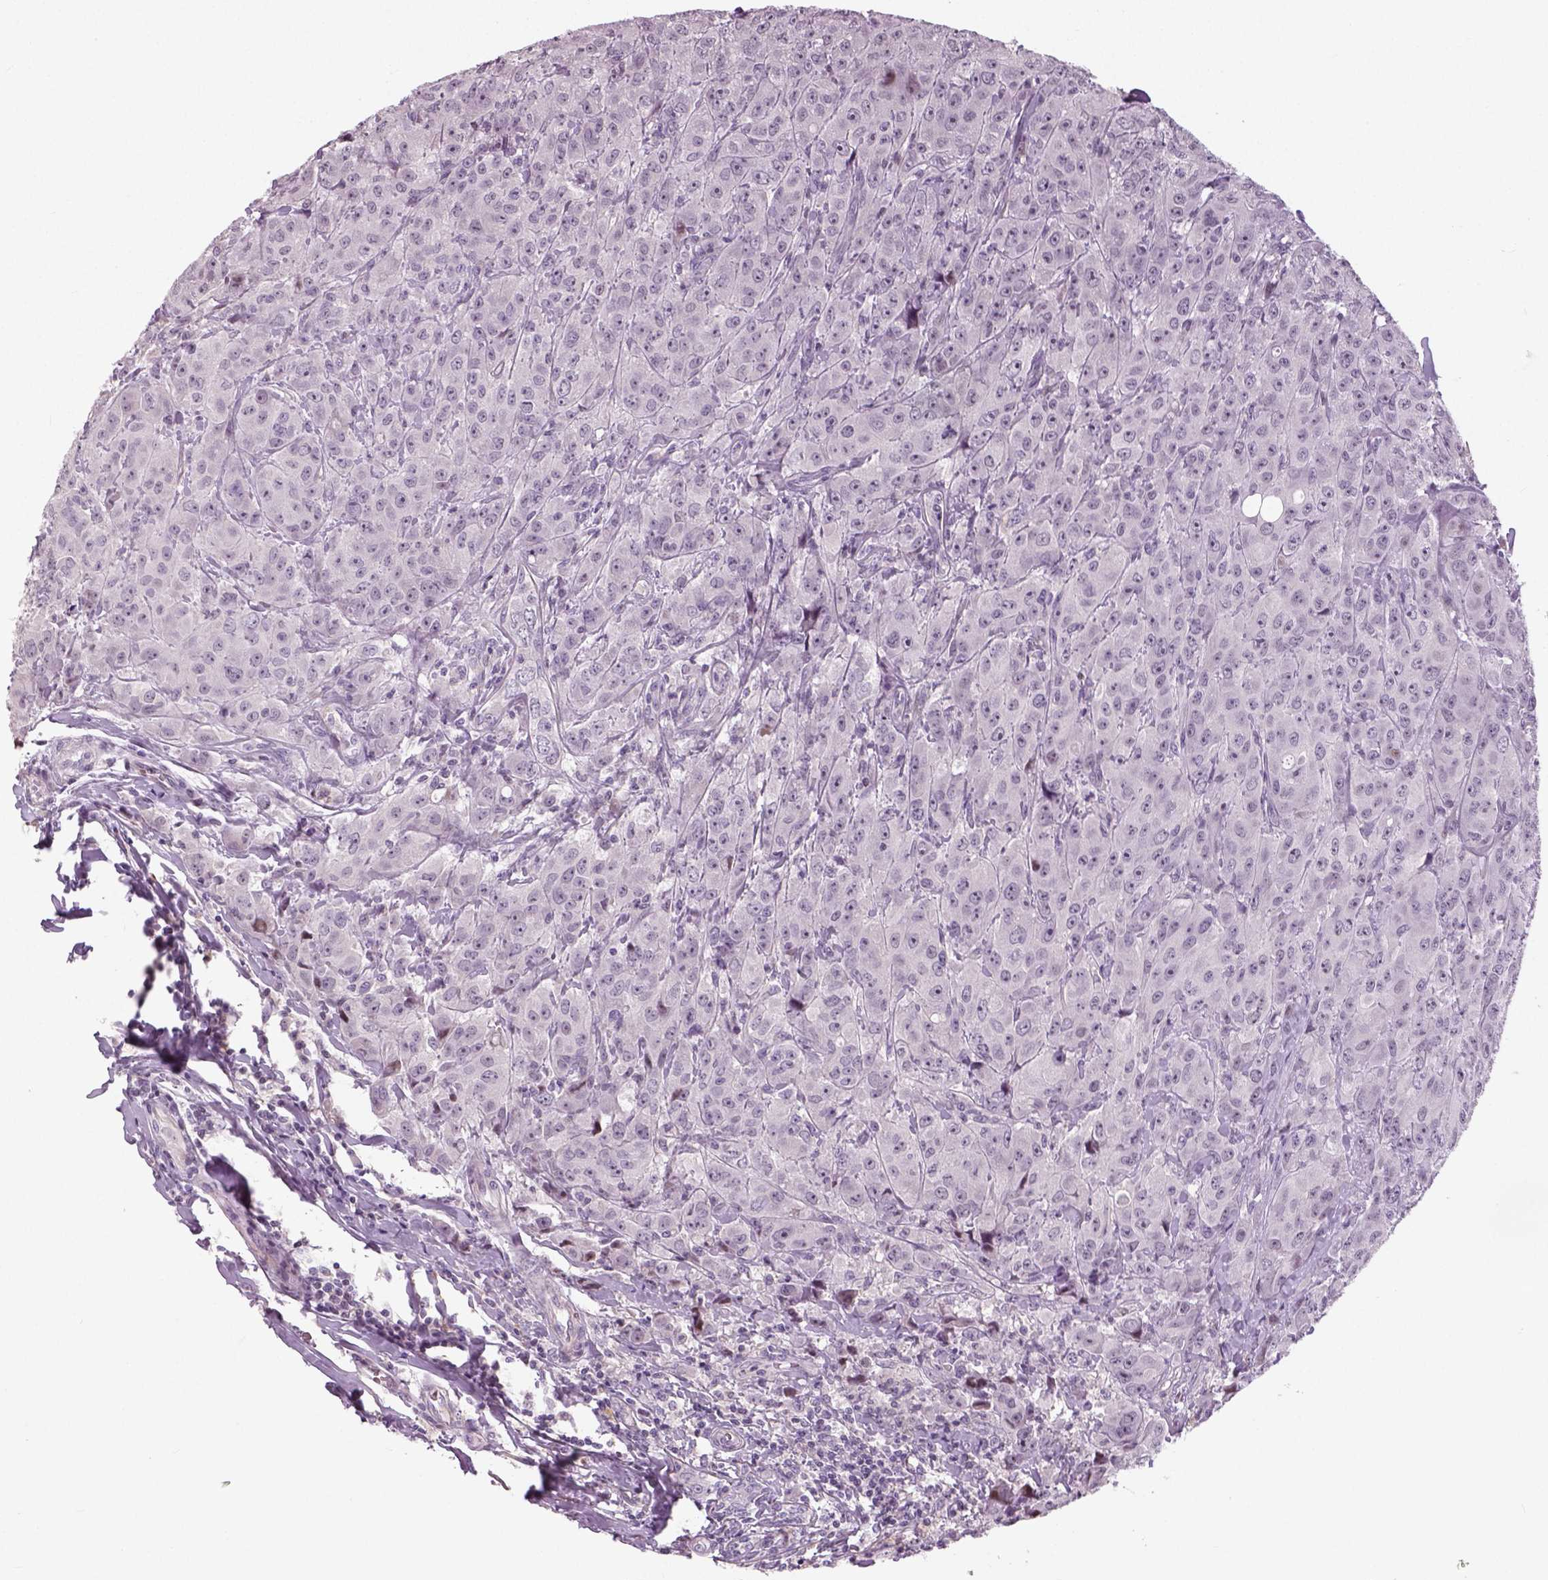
{"staining": {"intensity": "negative", "quantity": "none", "location": "none"}, "tissue": "breast cancer", "cell_type": "Tumor cells", "image_type": "cancer", "snomed": [{"axis": "morphology", "description": "Duct carcinoma"}, {"axis": "topography", "description": "Breast"}], "caption": "DAB (3,3'-diaminobenzidine) immunohistochemical staining of breast infiltrating ductal carcinoma shows no significant positivity in tumor cells. (Stains: DAB immunohistochemistry (IHC) with hematoxylin counter stain, Microscopy: brightfield microscopy at high magnification).", "gene": "NECAB1", "patient": {"sex": "female", "age": 43}}